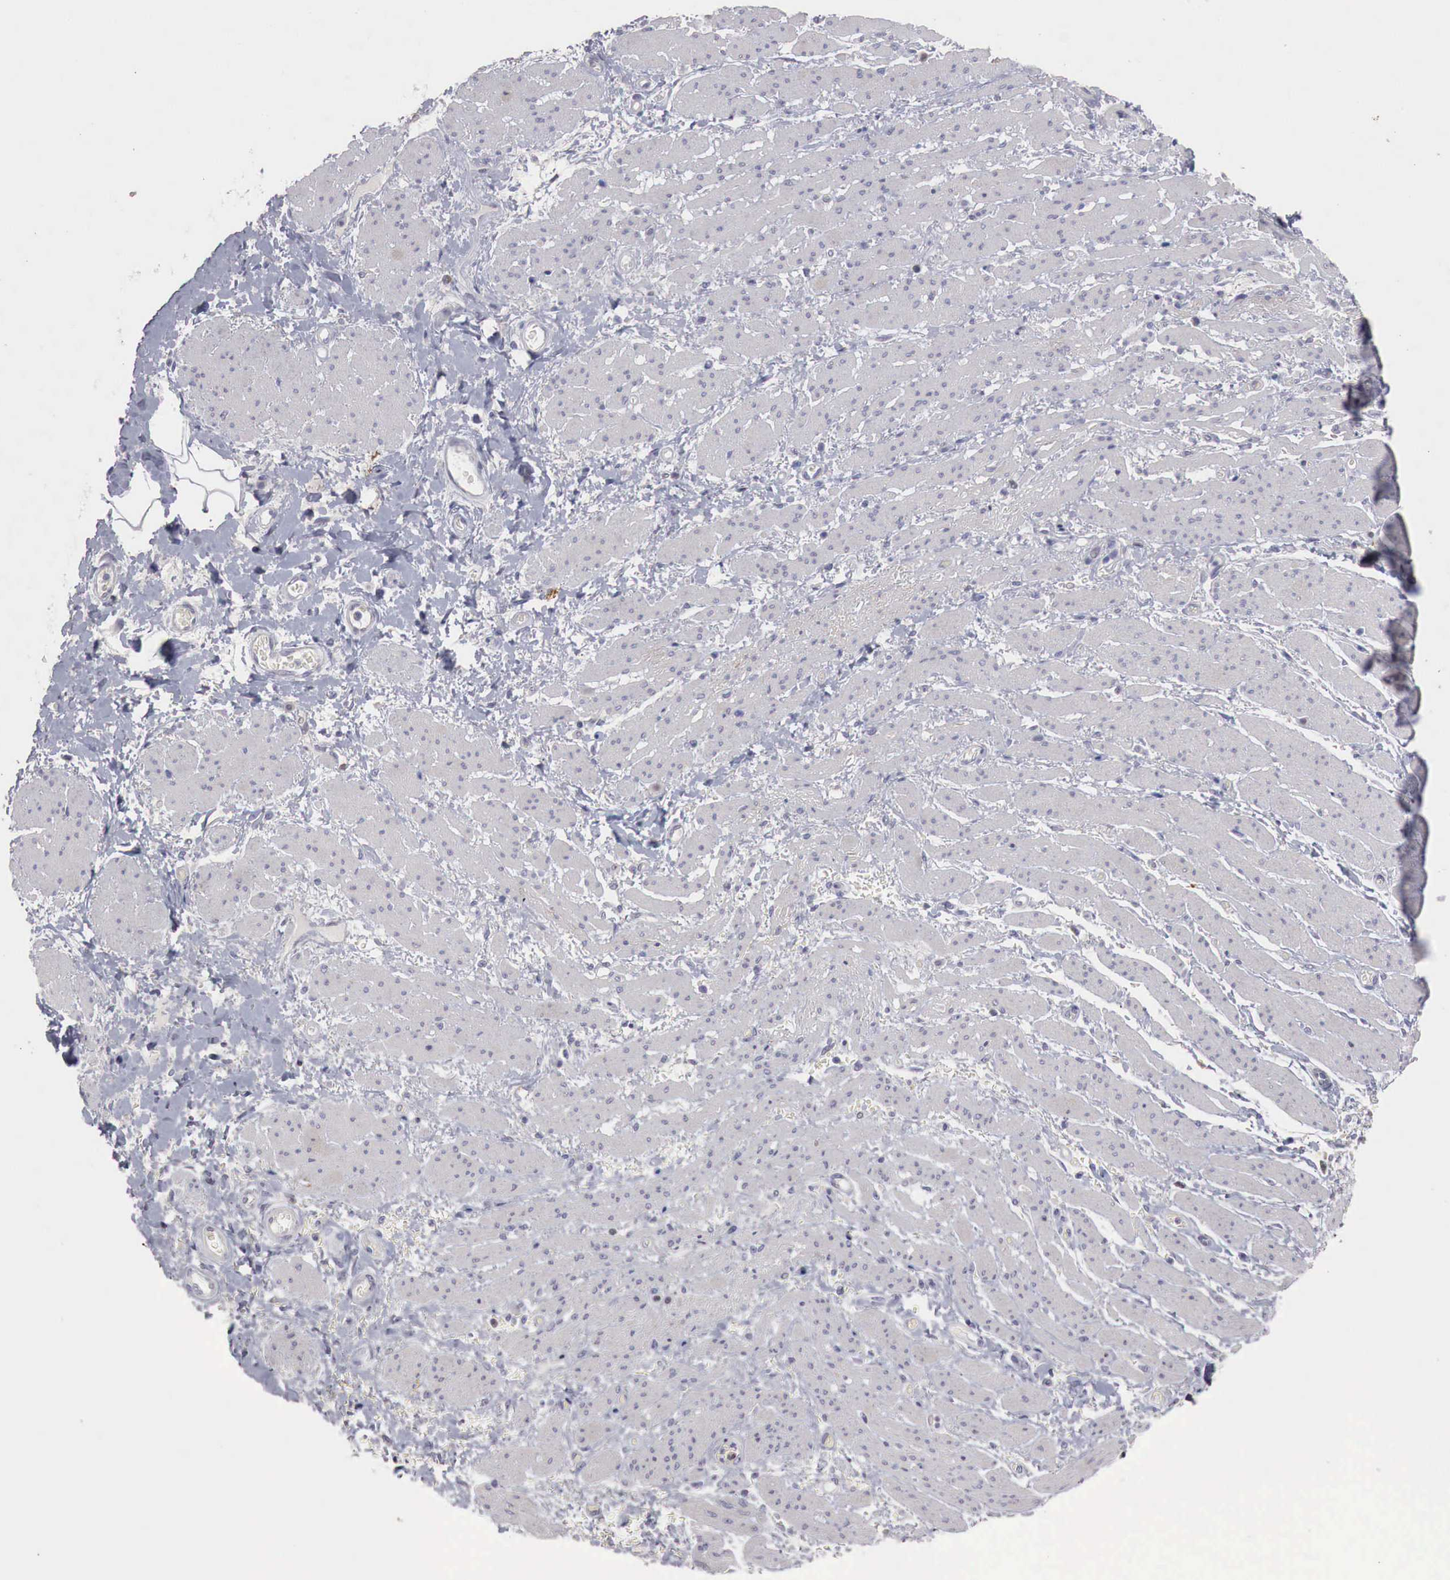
{"staining": {"intensity": "negative", "quantity": "none", "location": "none"}, "tissue": "stomach cancer", "cell_type": "Tumor cells", "image_type": "cancer", "snomed": [{"axis": "morphology", "description": "Adenocarcinoma, NOS"}, {"axis": "topography", "description": "Pancreas"}, {"axis": "topography", "description": "Stomach, upper"}], "caption": "Immunohistochemistry (IHC) image of human stomach cancer stained for a protein (brown), which exhibits no positivity in tumor cells.", "gene": "GATA1", "patient": {"sex": "male", "age": 77}}